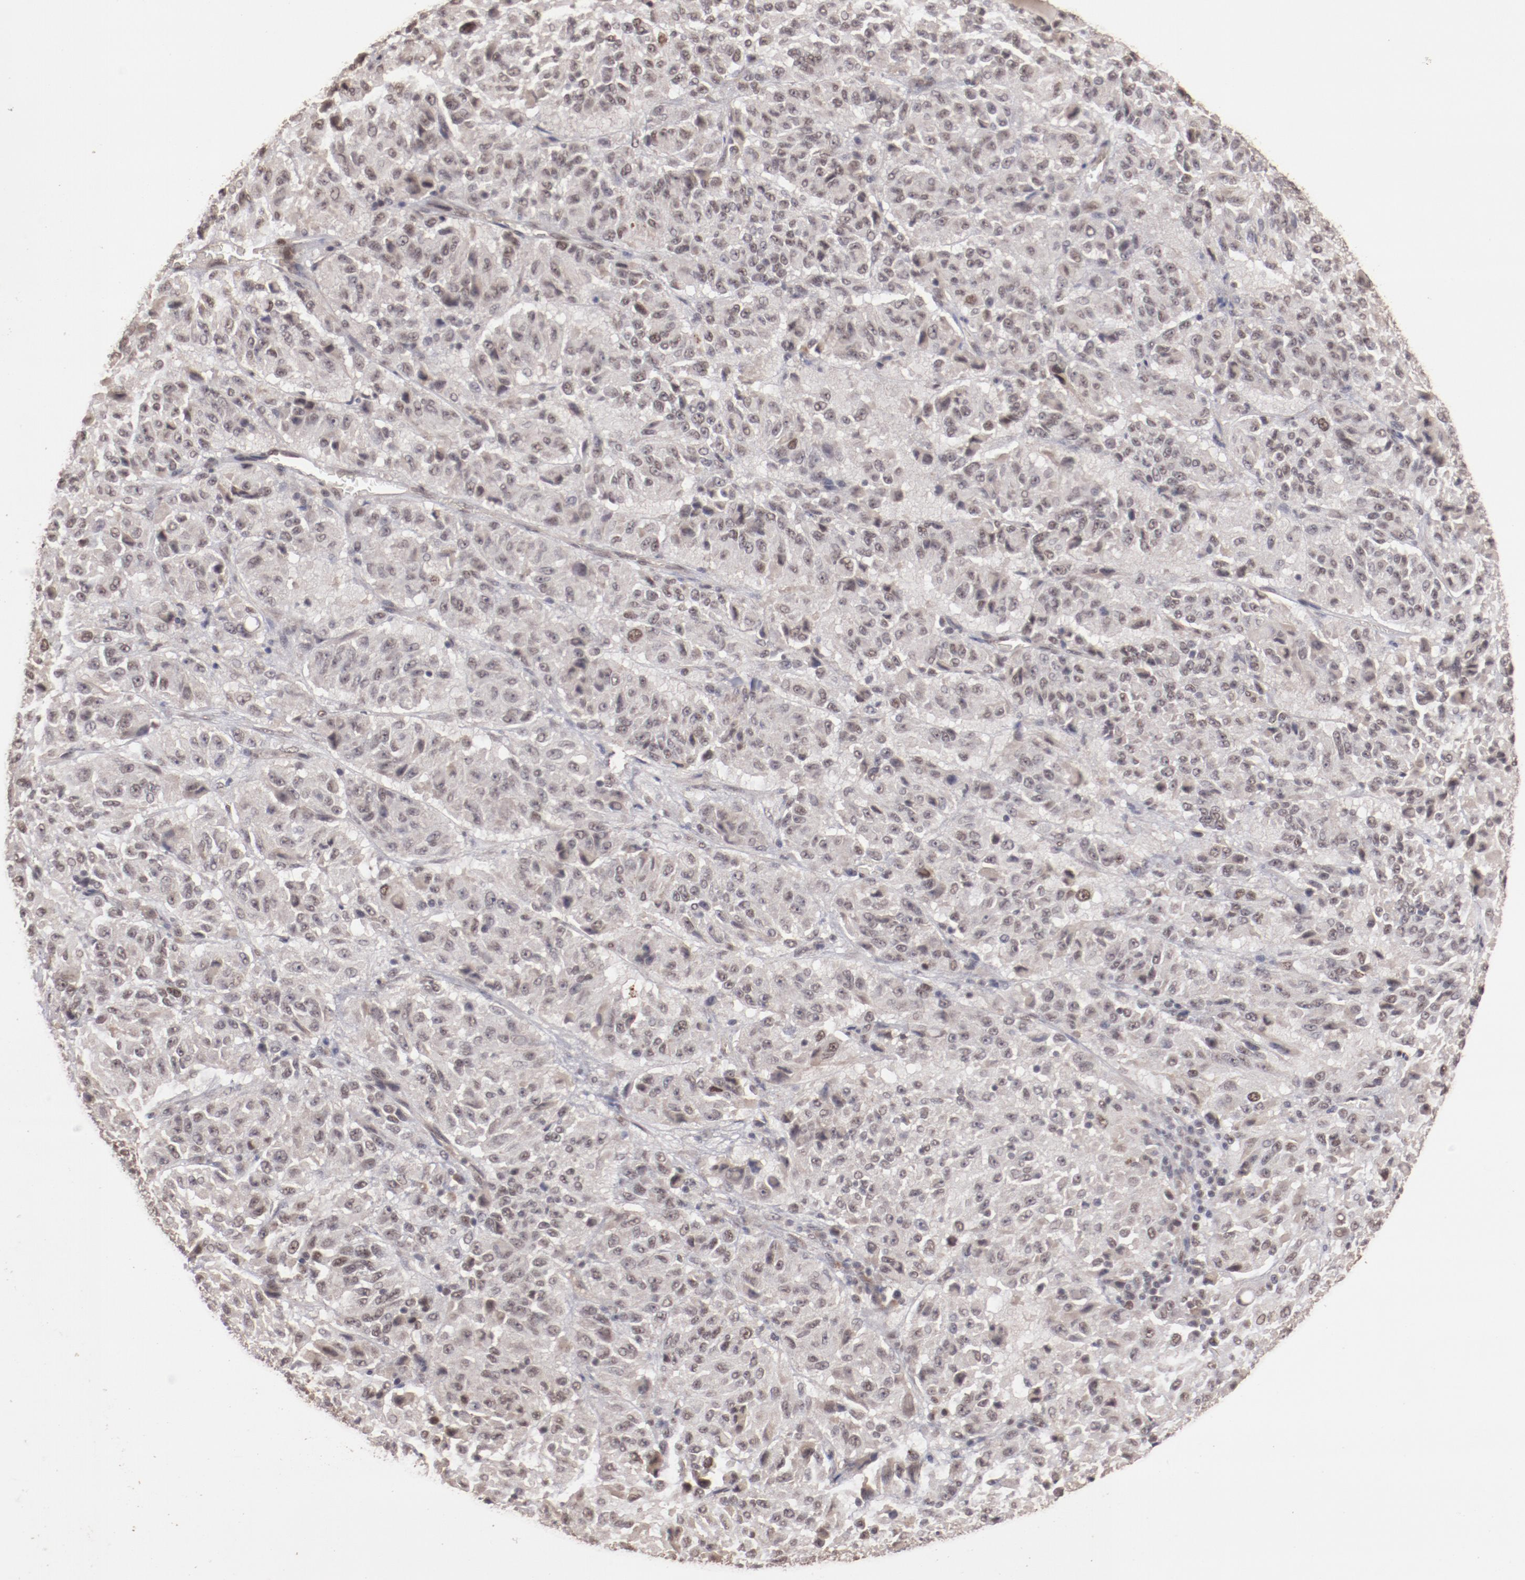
{"staining": {"intensity": "weak", "quantity": ">75%", "location": "cytoplasmic/membranous,nuclear"}, "tissue": "melanoma", "cell_type": "Tumor cells", "image_type": "cancer", "snomed": [{"axis": "morphology", "description": "Malignant melanoma, Metastatic site"}, {"axis": "topography", "description": "Lung"}], "caption": "Malignant melanoma (metastatic site) stained with a protein marker demonstrates weak staining in tumor cells.", "gene": "CLOCK", "patient": {"sex": "male", "age": 64}}